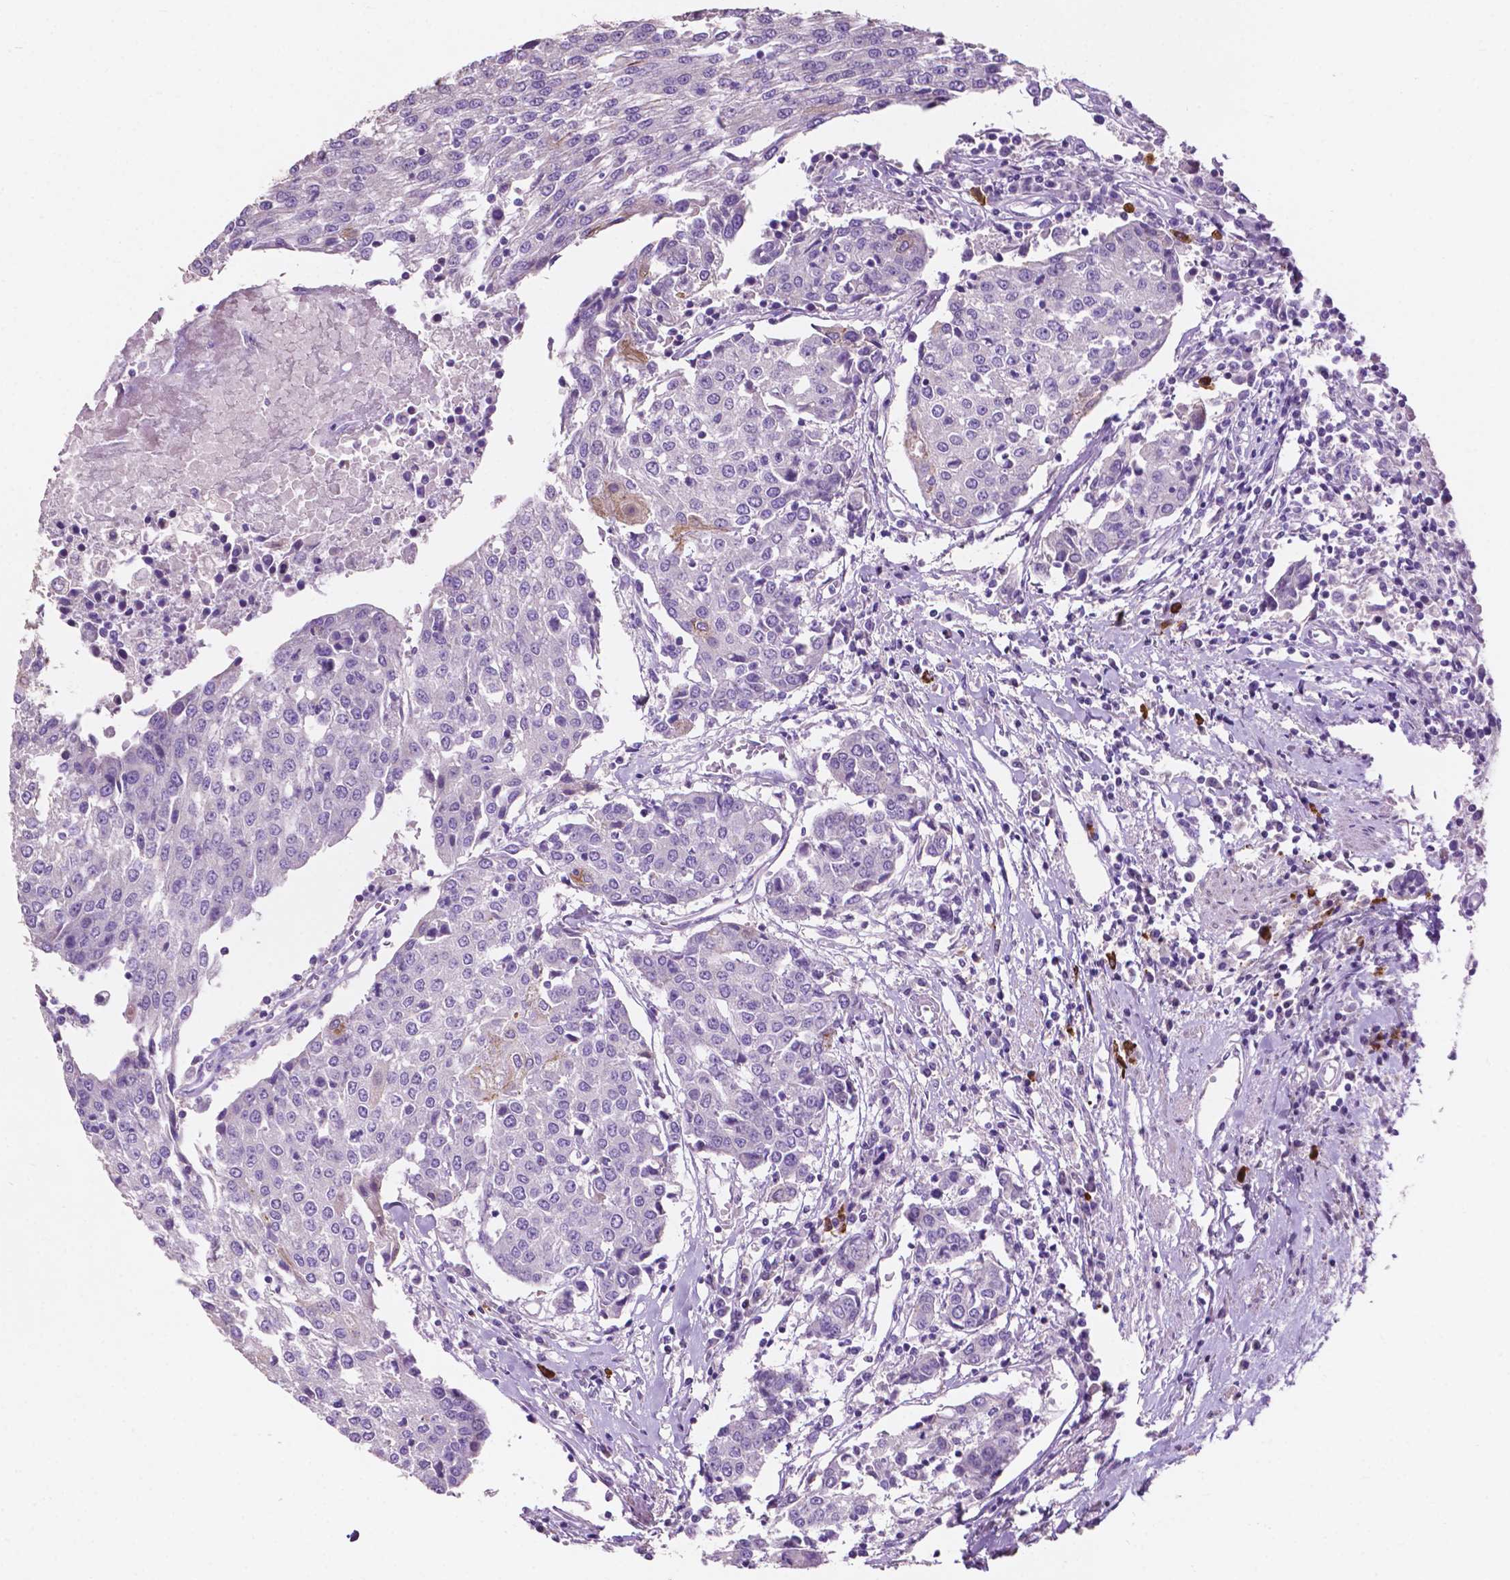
{"staining": {"intensity": "negative", "quantity": "none", "location": "none"}, "tissue": "urothelial cancer", "cell_type": "Tumor cells", "image_type": "cancer", "snomed": [{"axis": "morphology", "description": "Urothelial carcinoma, High grade"}, {"axis": "topography", "description": "Urinary bladder"}], "caption": "Urothelial cancer was stained to show a protein in brown. There is no significant expression in tumor cells. (Immunohistochemistry (ihc), brightfield microscopy, high magnification).", "gene": "CLDN17", "patient": {"sex": "female", "age": 85}}